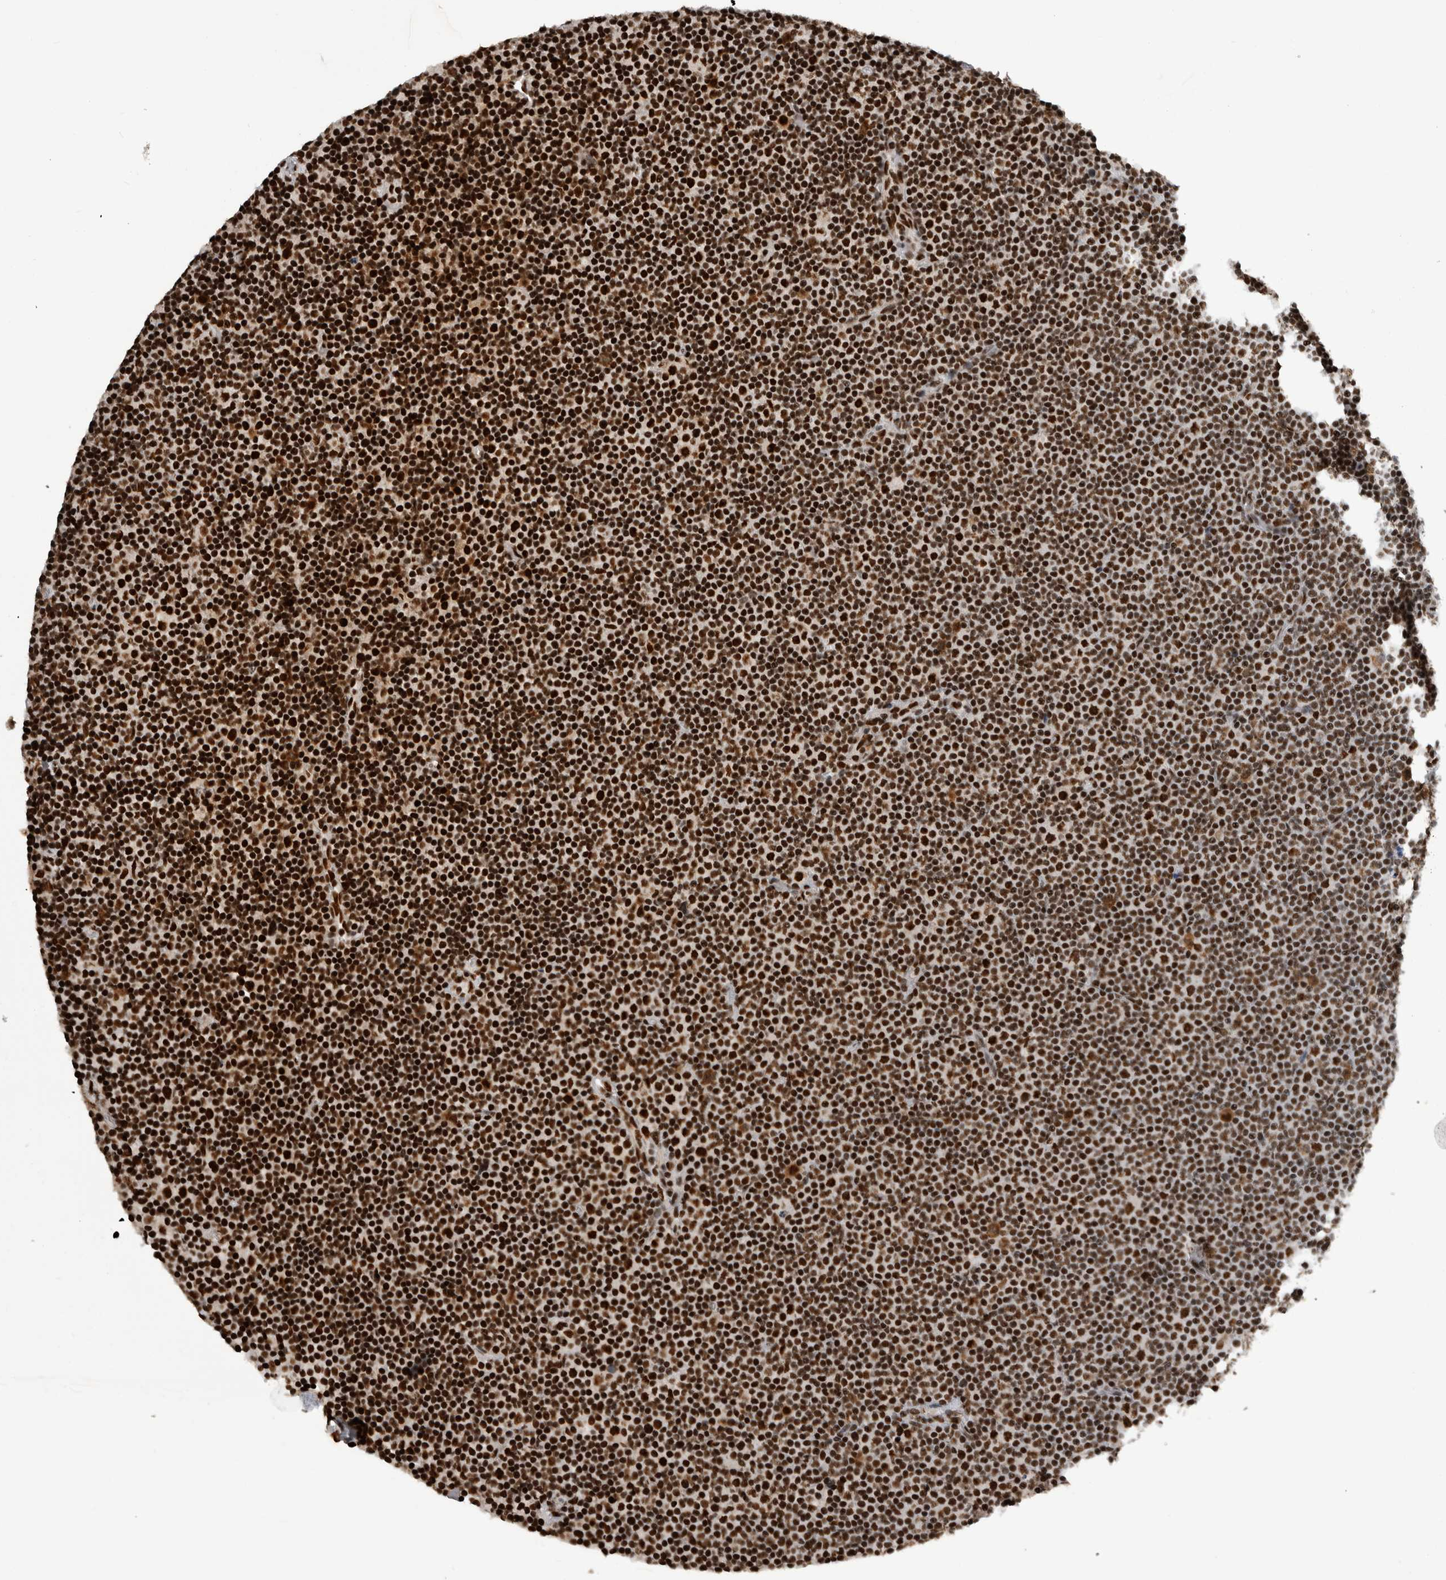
{"staining": {"intensity": "strong", "quantity": ">75%", "location": "nuclear"}, "tissue": "lymphoma", "cell_type": "Tumor cells", "image_type": "cancer", "snomed": [{"axis": "morphology", "description": "Malignant lymphoma, non-Hodgkin's type, Low grade"}, {"axis": "topography", "description": "Lymph node"}], "caption": "A histopathology image of human lymphoma stained for a protein shows strong nuclear brown staining in tumor cells.", "gene": "ZSCAN2", "patient": {"sex": "female", "age": 67}}